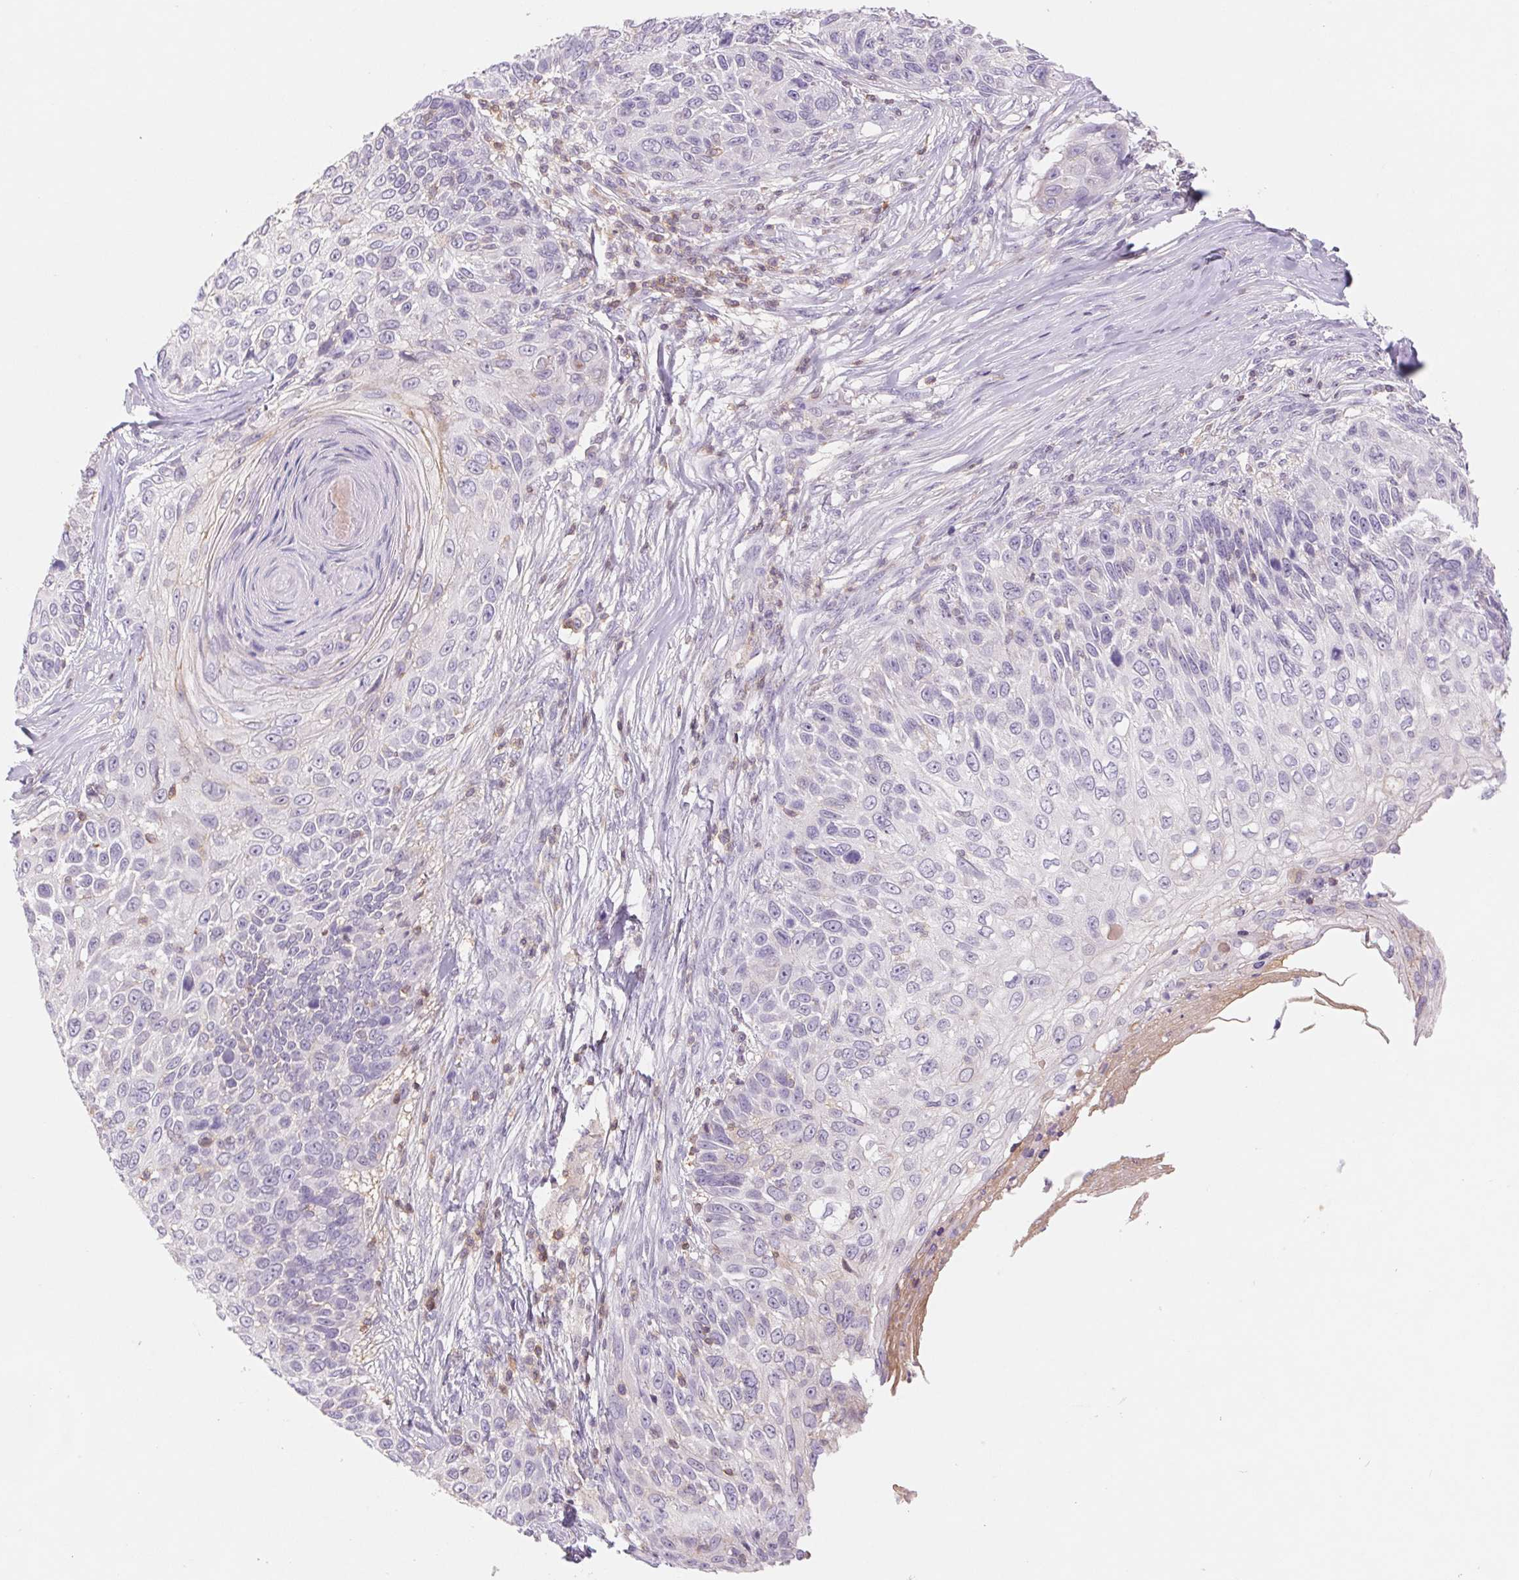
{"staining": {"intensity": "negative", "quantity": "none", "location": "none"}, "tissue": "skin cancer", "cell_type": "Tumor cells", "image_type": "cancer", "snomed": [{"axis": "morphology", "description": "Squamous cell carcinoma, NOS"}, {"axis": "topography", "description": "Skin"}], "caption": "Skin cancer (squamous cell carcinoma) stained for a protein using immunohistochemistry (IHC) displays no expression tumor cells.", "gene": "KIF26A", "patient": {"sex": "male", "age": 92}}